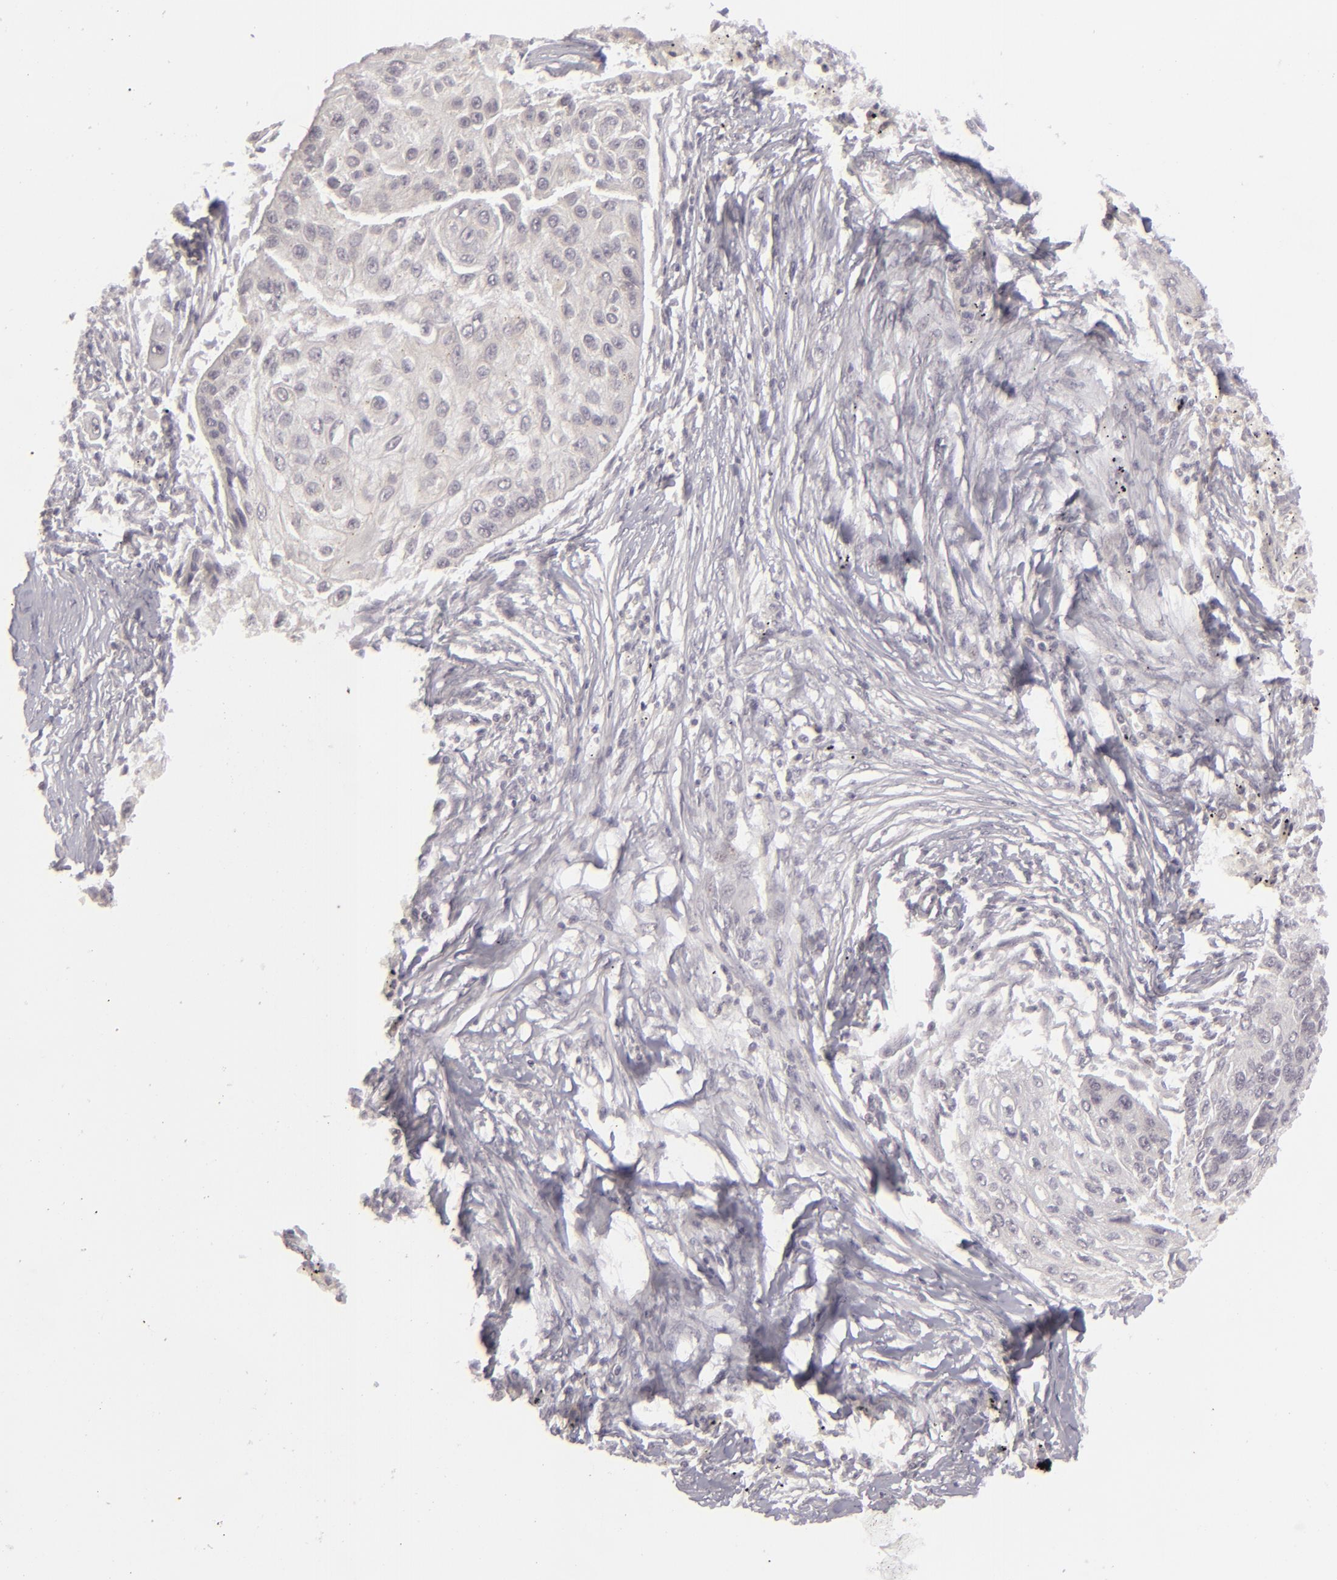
{"staining": {"intensity": "negative", "quantity": "none", "location": "none"}, "tissue": "lung cancer", "cell_type": "Tumor cells", "image_type": "cancer", "snomed": [{"axis": "morphology", "description": "Squamous cell carcinoma, NOS"}, {"axis": "topography", "description": "Lung"}], "caption": "Tumor cells show no significant protein expression in lung squamous cell carcinoma.", "gene": "DLG3", "patient": {"sex": "male", "age": 71}}